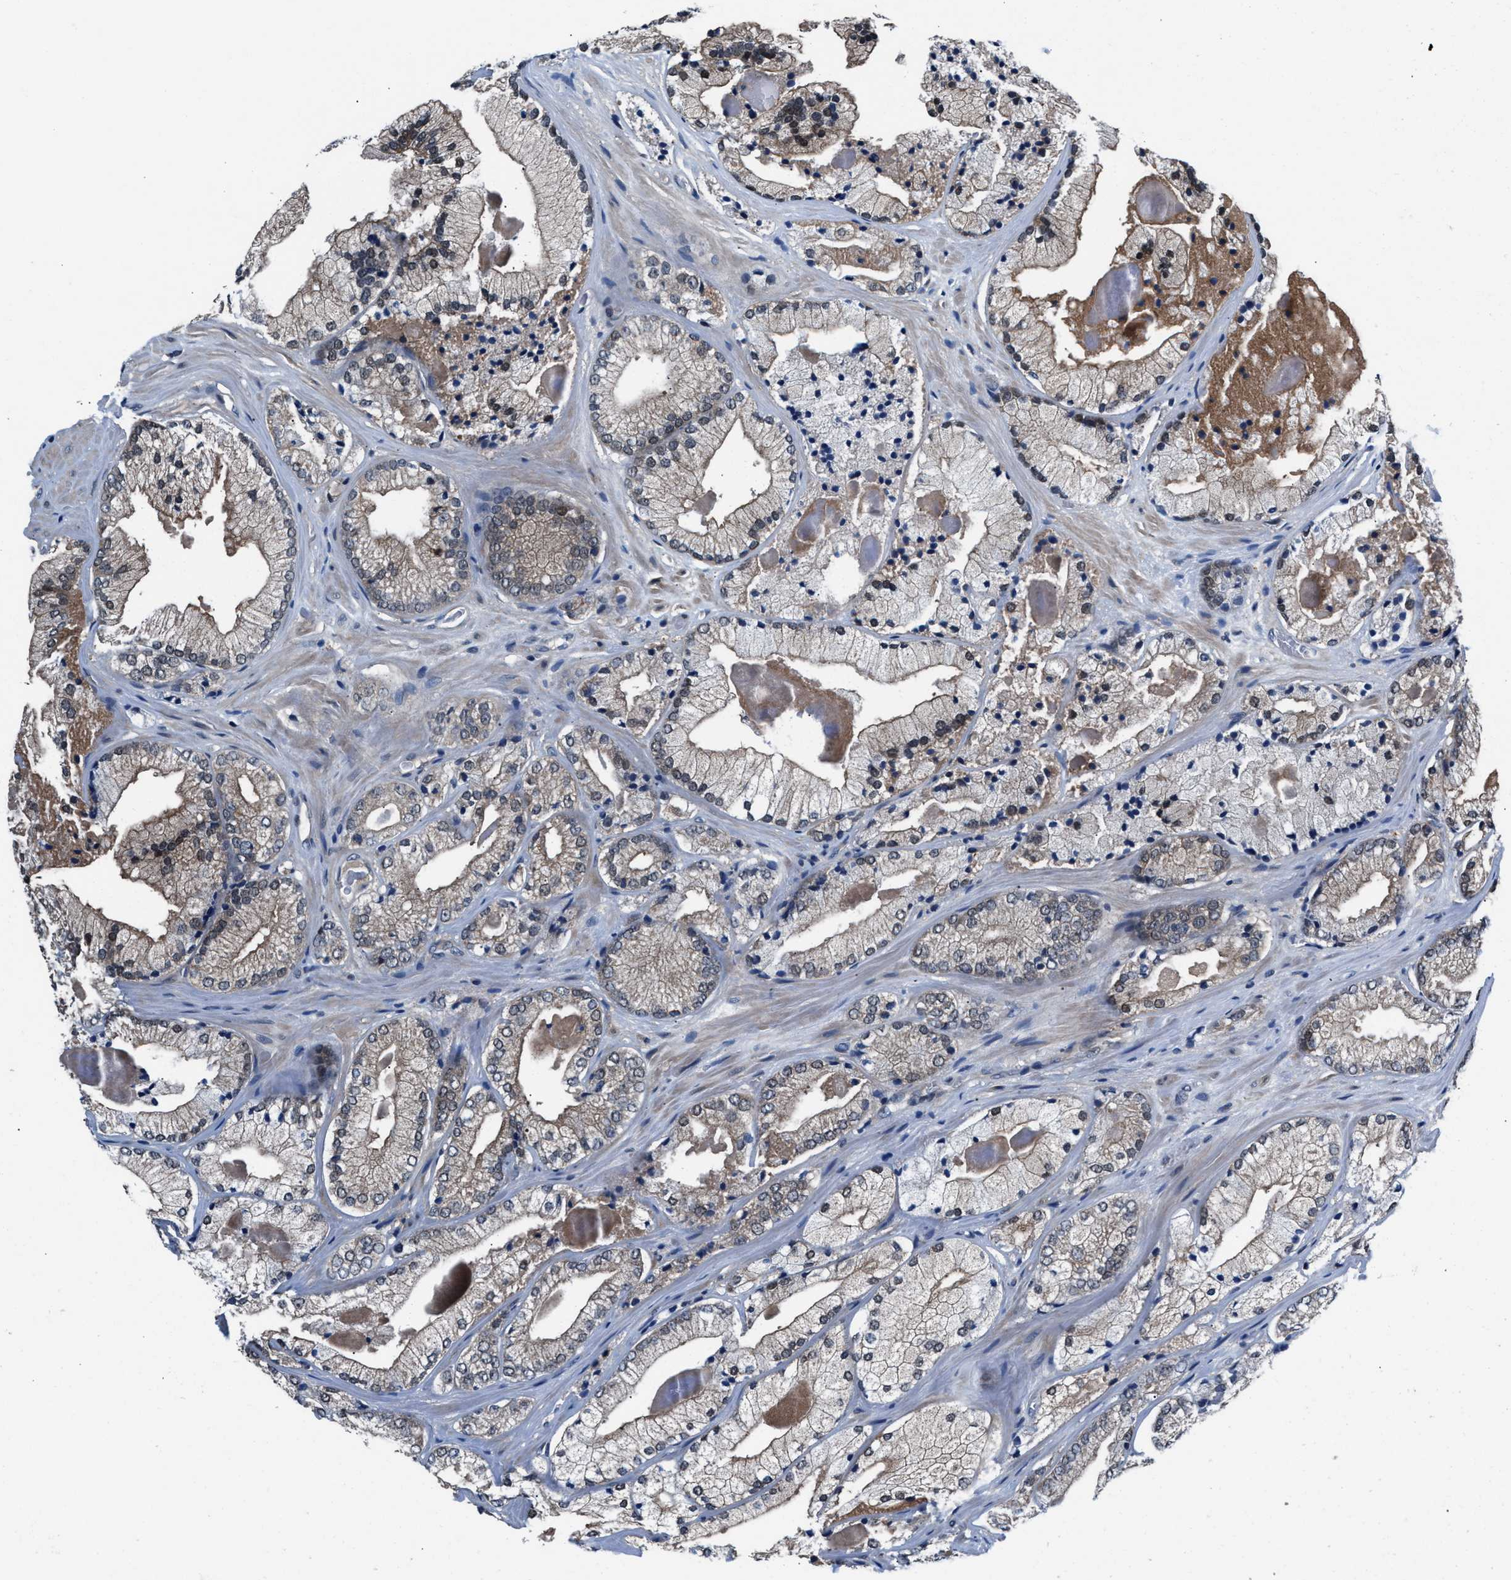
{"staining": {"intensity": "weak", "quantity": "<25%", "location": "cytoplasmic/membranous"}, "tissue": "prostate cancer", "cell_type": "Tumor cells", "image_type": "cancer", "snomed": [{"axis": "morphology", "description": "Adenocarcinoma, Low grade"}, {"axis": "topography", "description": "Prostate"}], "caption": "High magnification brightfield microscopy of prostate cancer (adenocarcinoma (low-grade)) stained with DAB (3,3'-diaminobenzidine) (brown) and counterstained with hematoxylin (blue): tumor cells show no significant staining. (DAB (3,3'-diaminobenzidine) immunohistochemistry with hematoxylin counter stain).", "gene": "PRPSAP2", "patient": {"sex": "male", "age": 65}}